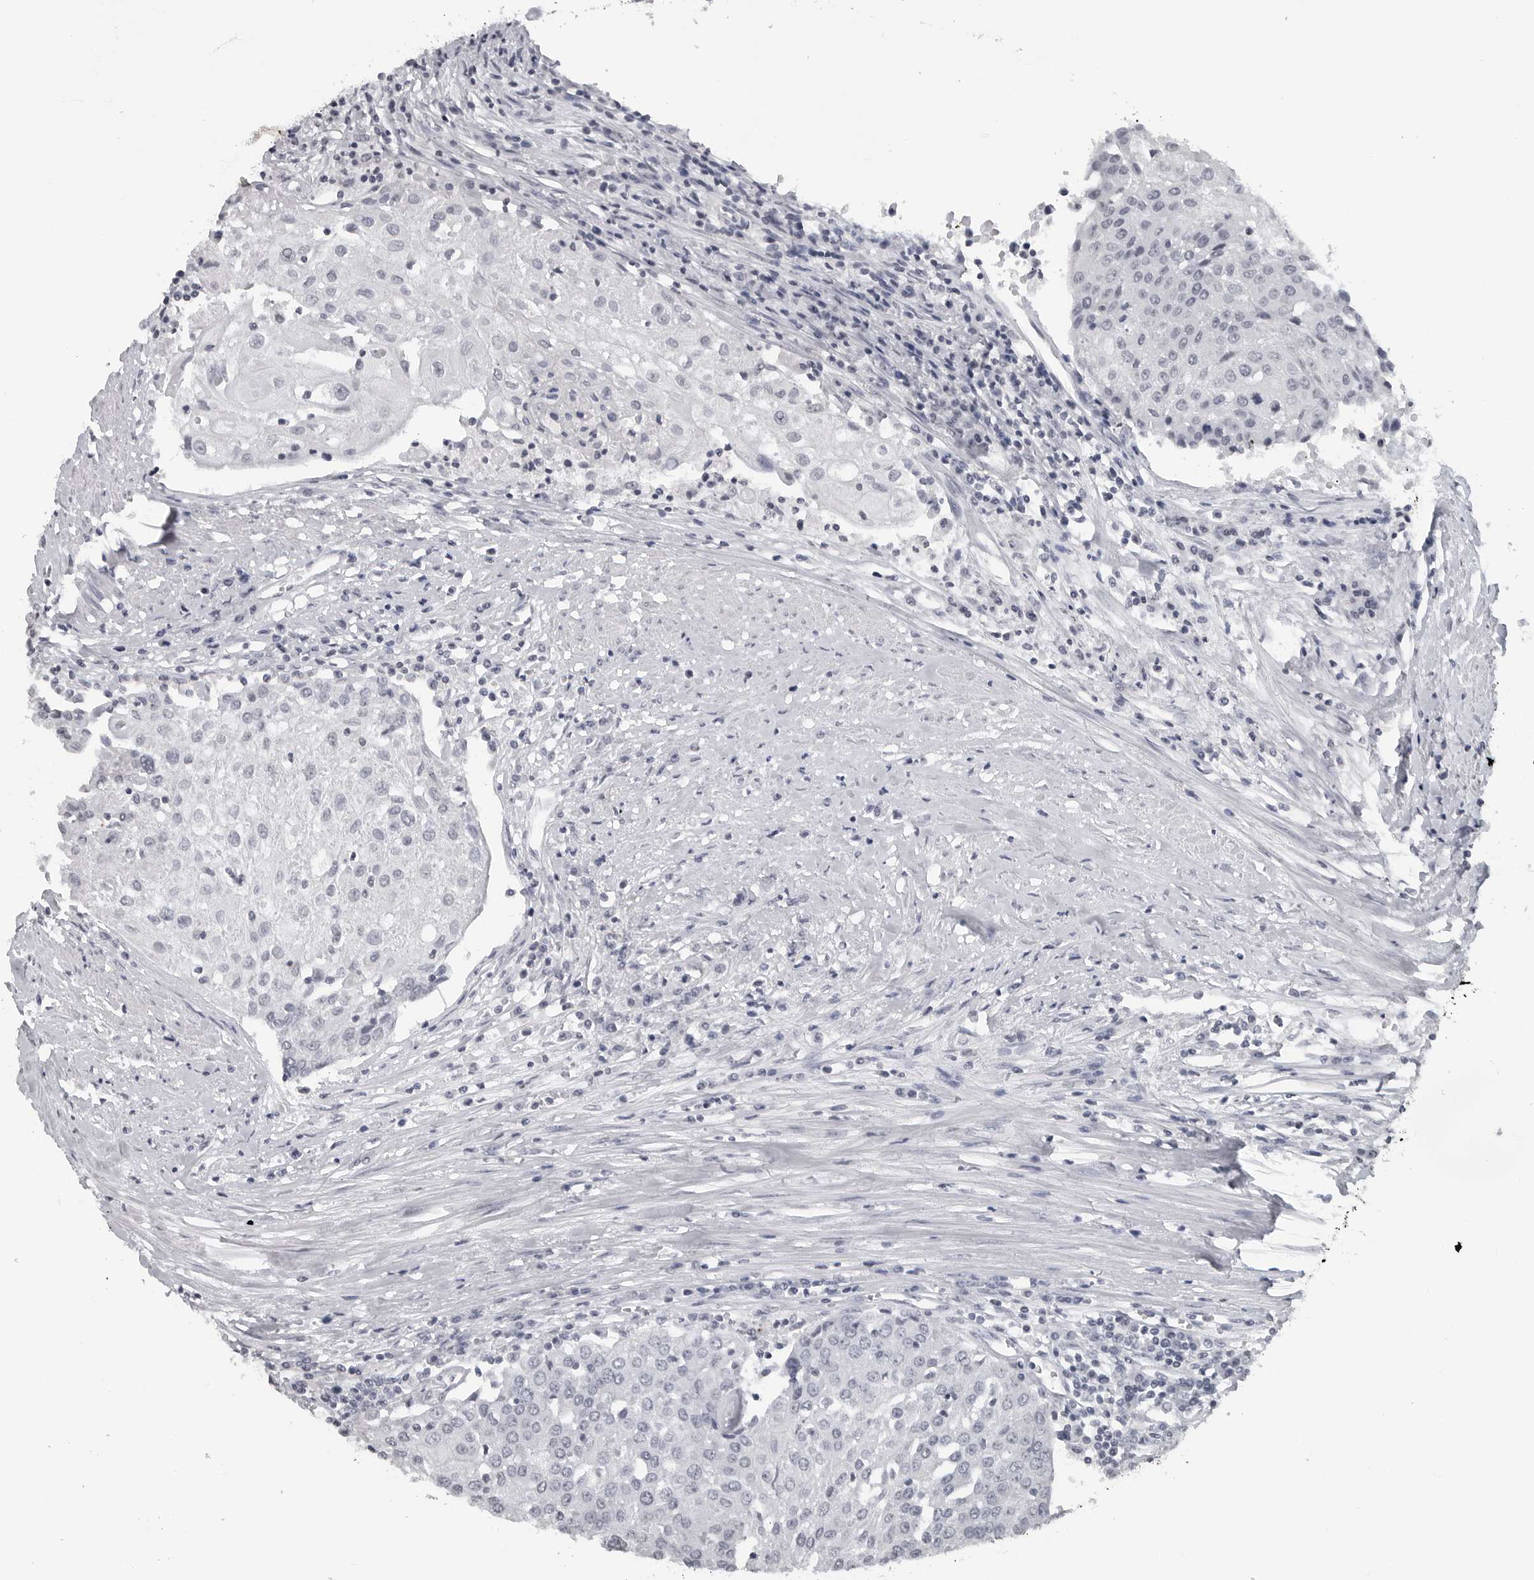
{"staining": {"intensity": "negative", "quantity": "none", "location": "none"}, "tissue": "urothelial cancer", "cell_type": "Tumor cells", "image_type": "cancer", "snomed": [{"axis": "morphology", "description": "Urothelial carcinoma, High grade"}, {"axis": "topography", "description": "Urinary bladder"}], "caption": "Protein analysis of high-grade urothelial carcinoma displays no significant positivity in tumor cells.", "gene": "DDX54", "patient": {"sex": "female", "age": 85}}